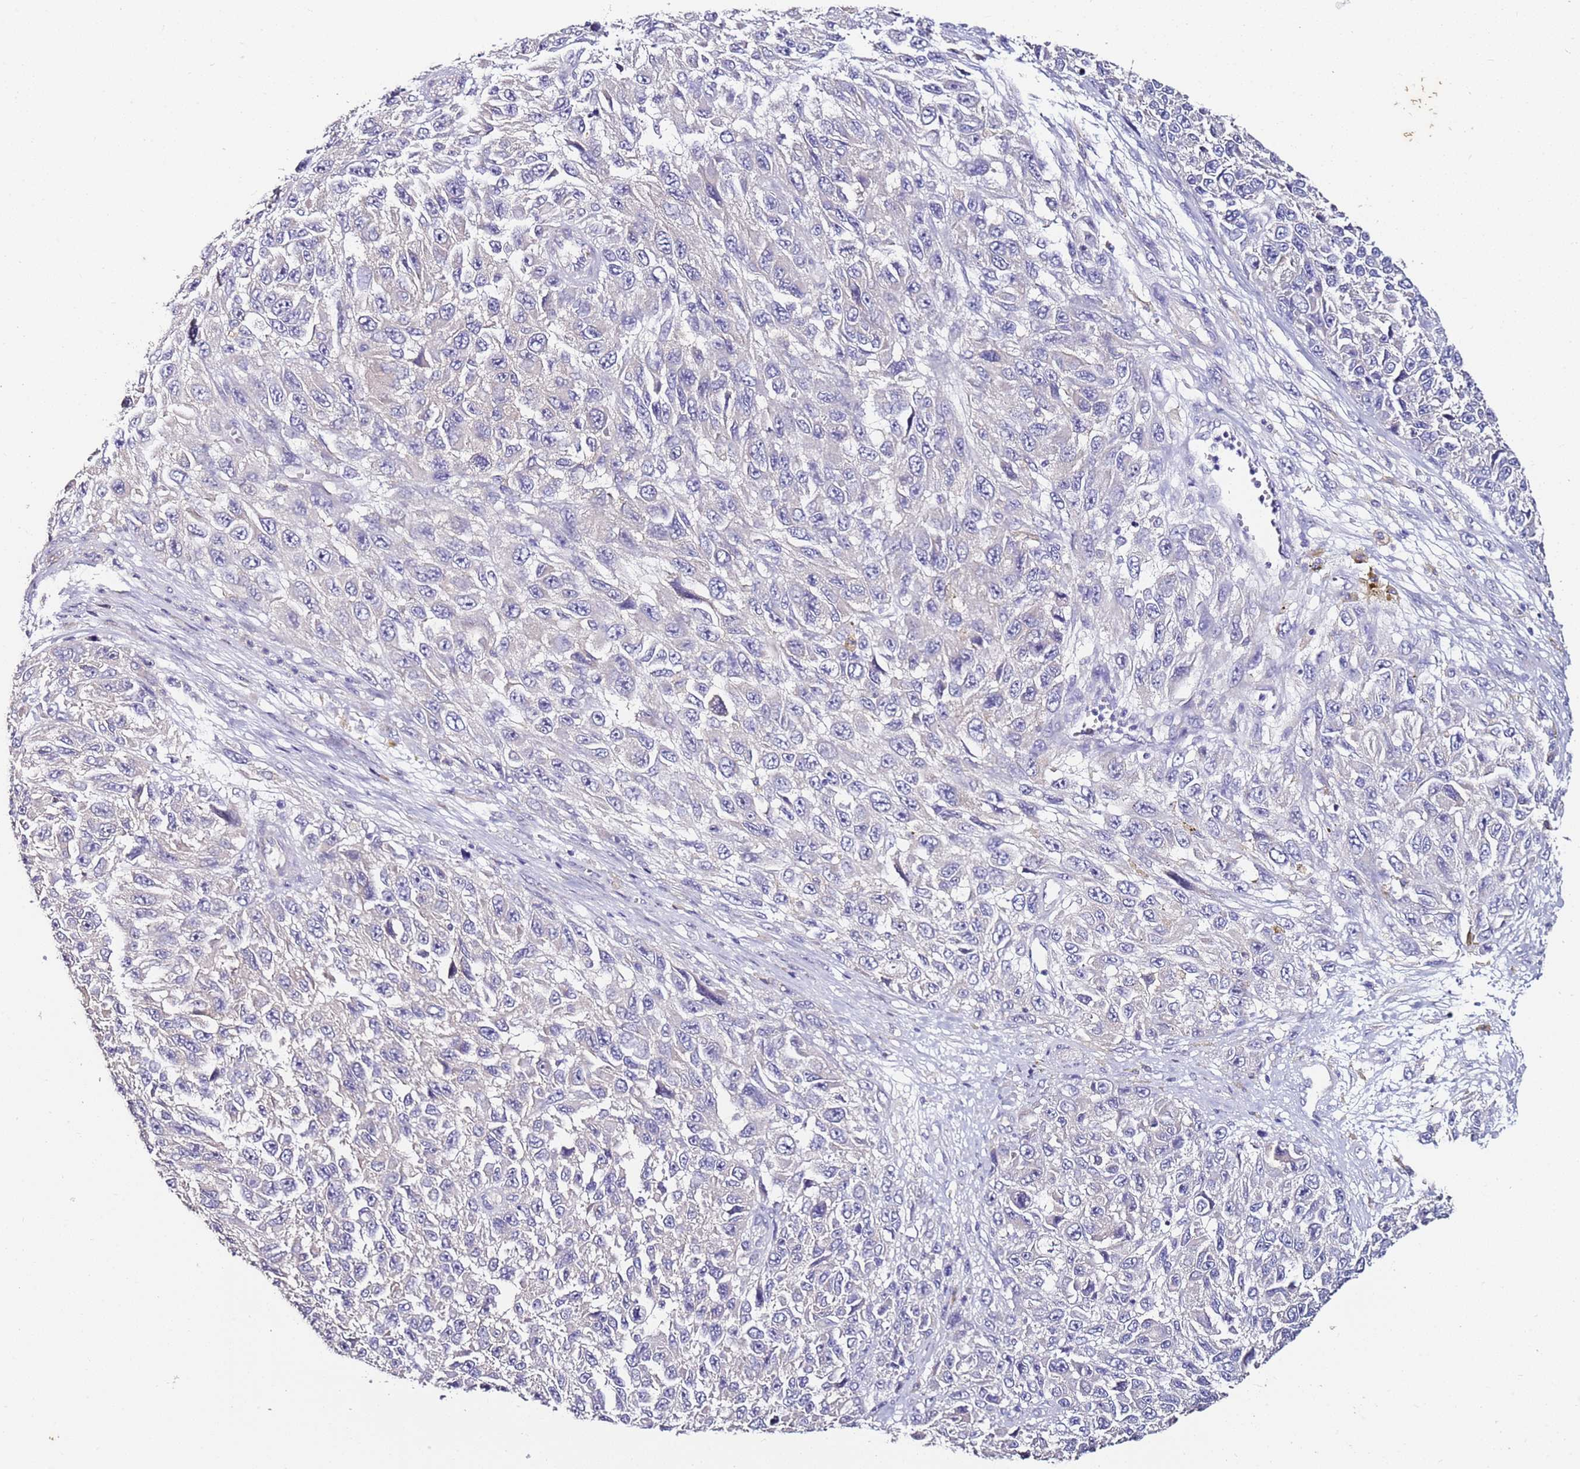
{"staining": {"intensity": "negative", "quantity": "none", "location": "none"}, "tissue": "melanoma", "cell_type": "Tumor cells", "image_type": "cancer", "snomed": [{"axis": "morphology", "description": "Normal tissue, NOS"}, {"axis": "morphology", "description": "Malignant melanoma, NOS"}, {"axis": "topography", "description": "Skin"}], "caption": "This micrograph is of malignant melanoma stained with immunohistochemistry to label a protein in brown with the nuclei are counter-stained blue. There is no expression in tumor cells. The staining was performed using DAB to visualize the protein expression in brown, while the nuclei were stained in blue with hematoxylin (Magnification: 20x).", "gene": "SRRM5", "patient": {"sex": "female", "age": 96}}